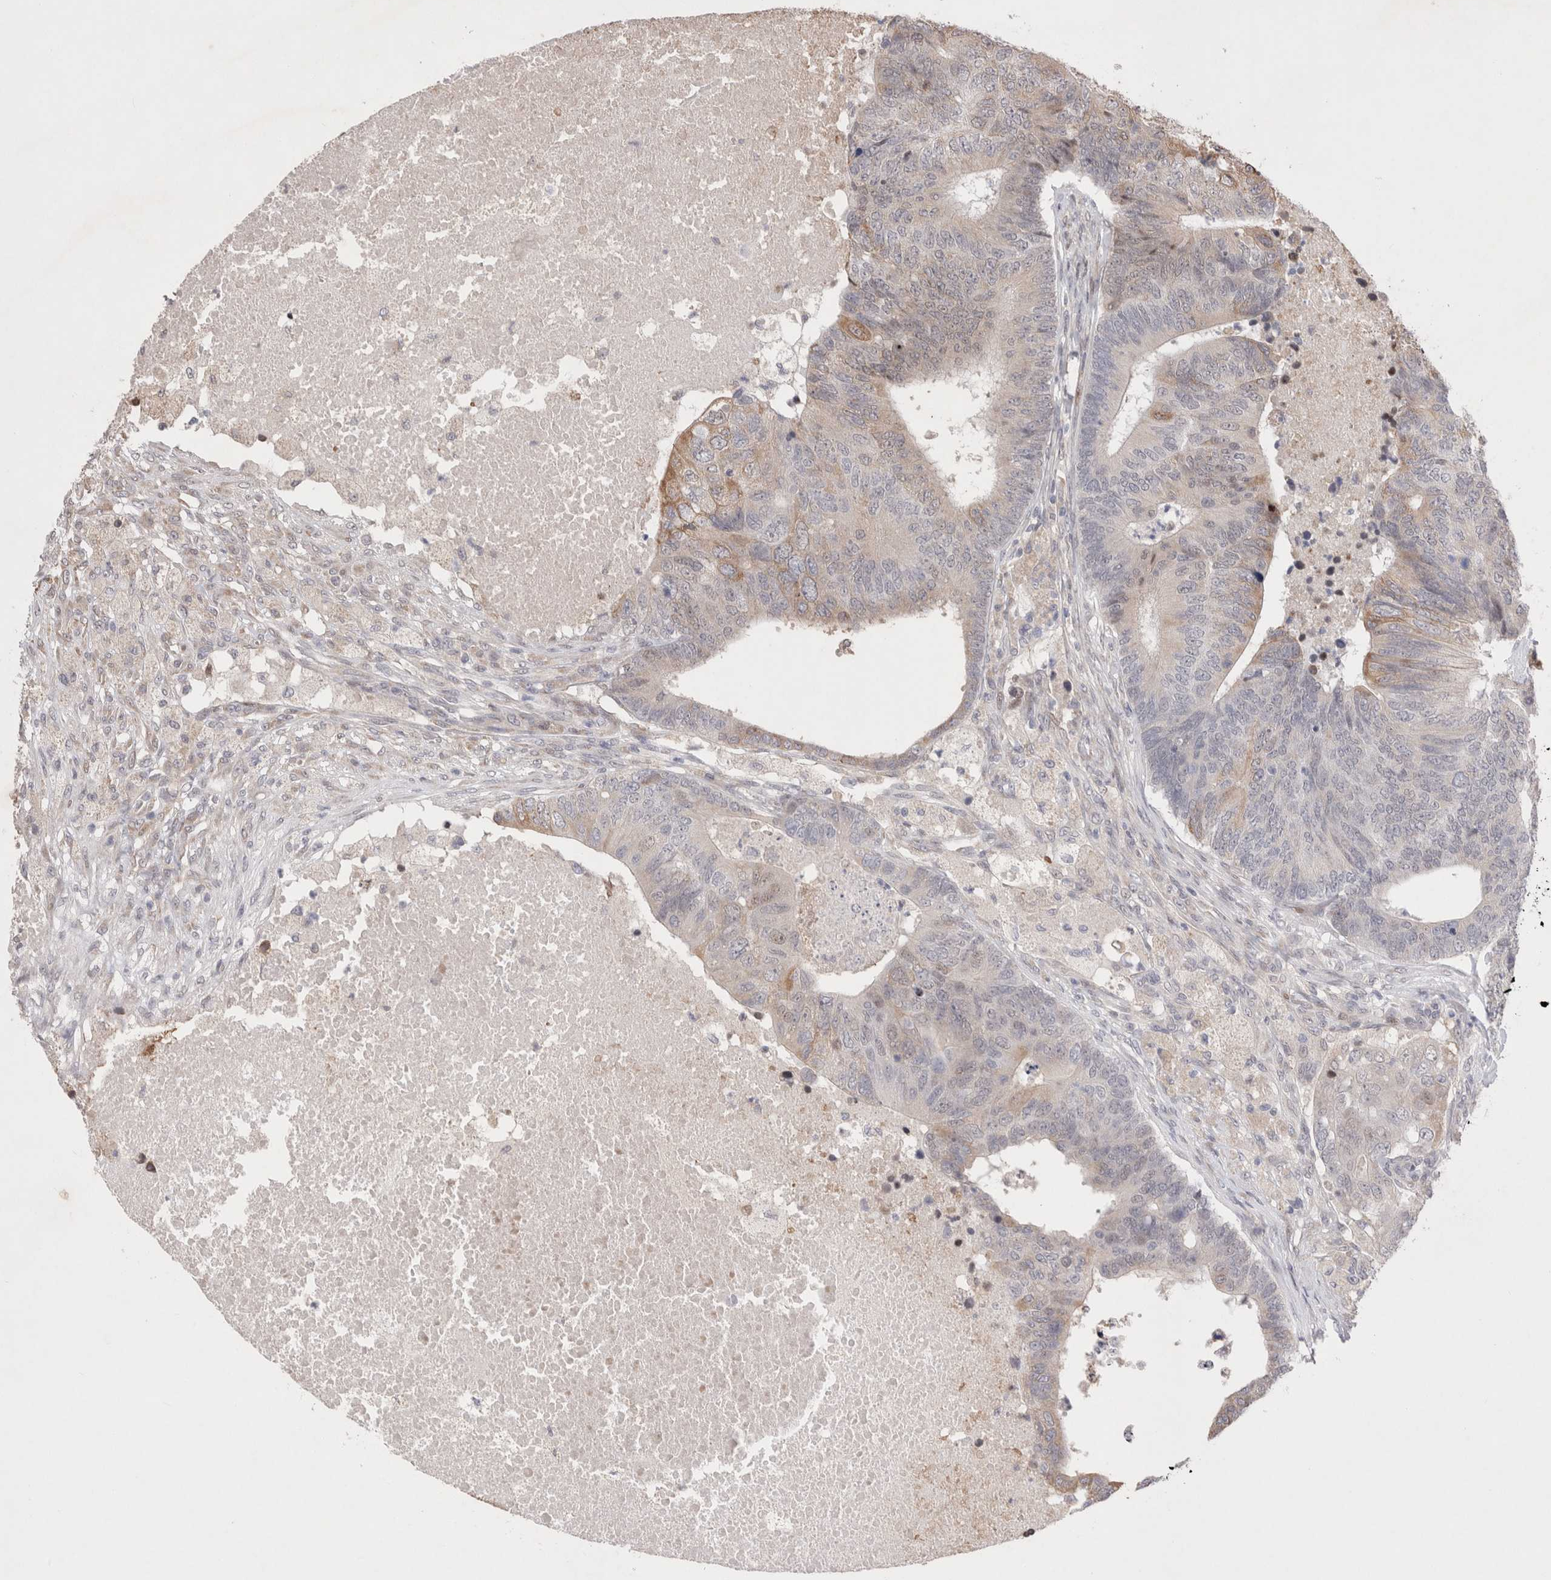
{"staining": {"intensity": "moderate", "quantity": "<25%", "location": "cytoplasmic/membranous"}, "tissue": "colorectal cancer", "cell_type": "Tumor cells", "image_type": "cancer", "snomed": [{"axis": "morphology", "description": "Adenocarcinoma, NOS"}, {"axis": "topography", "description": "Colon"}], "caption": "The immunohistochemical stain labels moderate cytoplasmic/membranous expression in tumor cells of adenocarcinoma (colorectal) tissue.", "gene": "GIMAP6", "patient": {"sex": "female", "age": 67}}